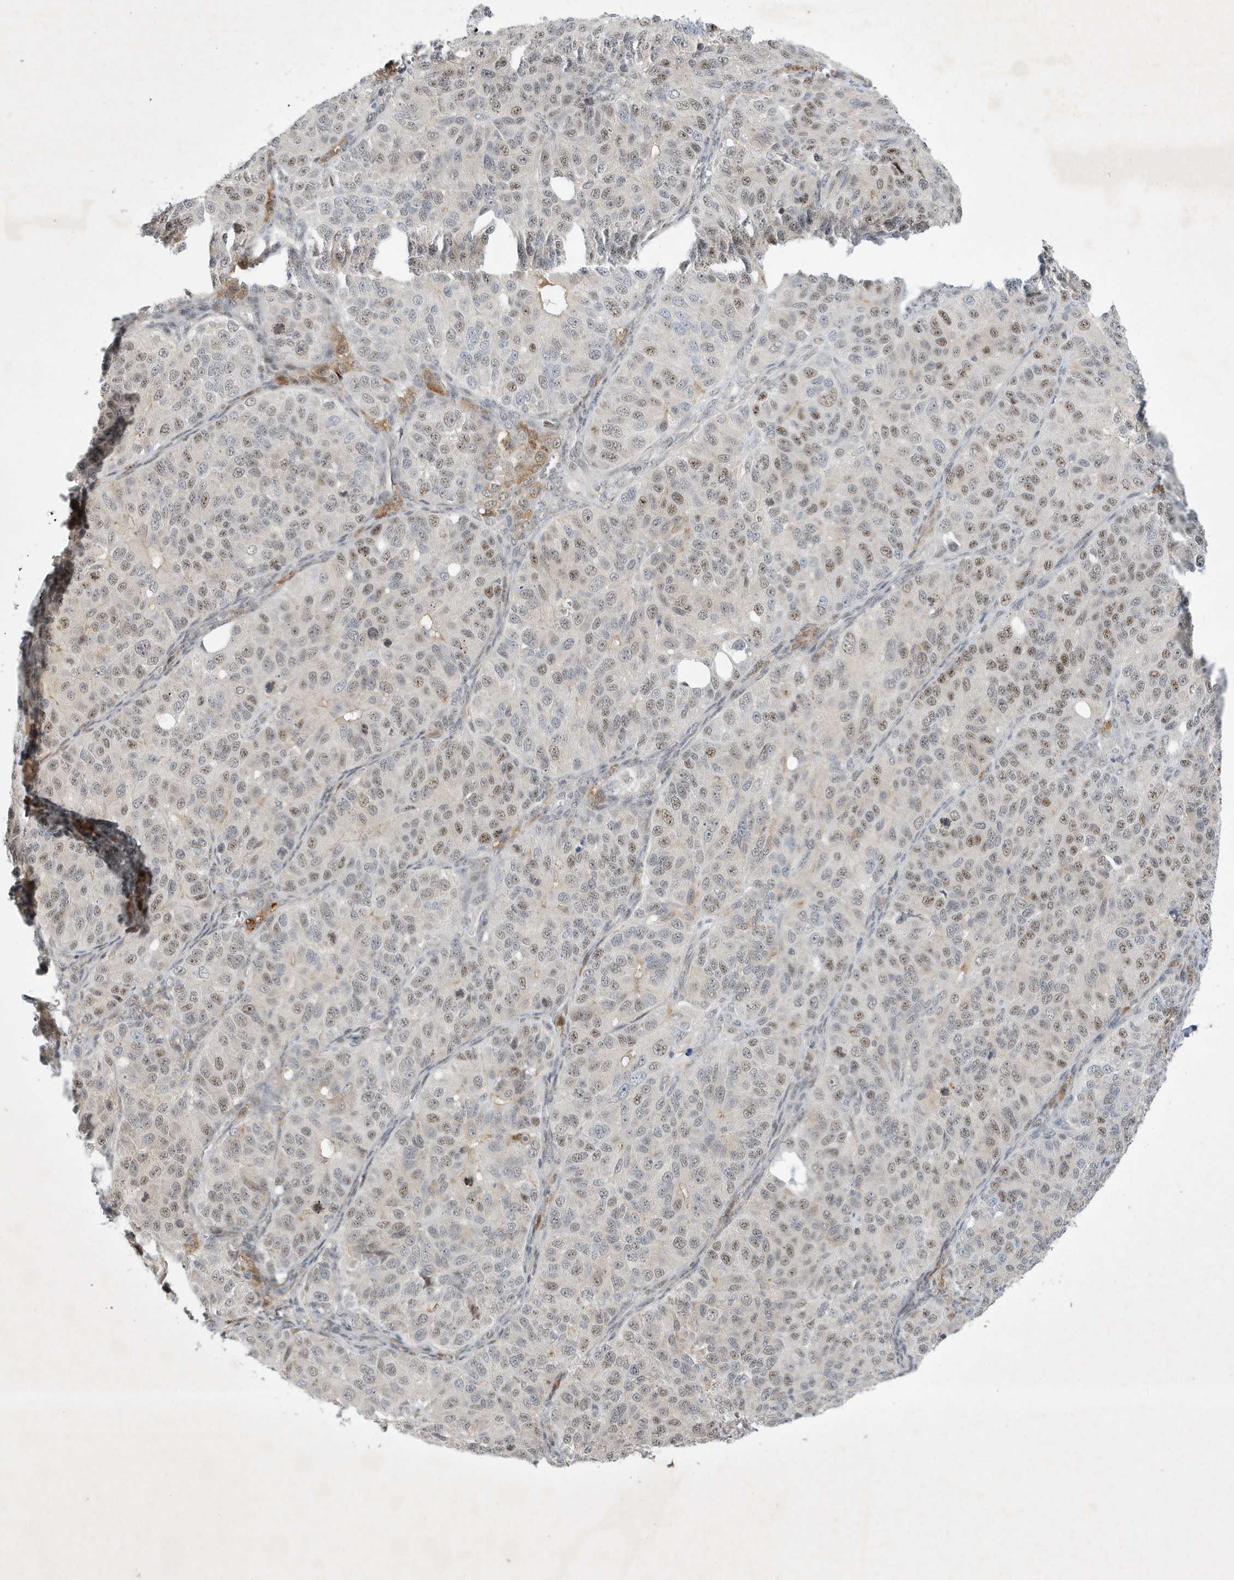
{"staining": {"intensity": "moderate", "quantity": "<25%", "location": "nuclear"}, "tissue": "ovarian cancer", "cell_type": "Tumor cells", "image_type": "cancer", "snomed": [{"axis": "morphology", "description": "Carcinoma, endometroid"}, {"axis": "topography", "description": "Ovary"}], "caption": "Ovarian endometroid carcinoma tissue displays moderate nuclear positivity in about <25% of tumor cells, visualized by immunohistochemistry.", "gene": "MAST3", "patient": {"sex": "female", "age": 51}}